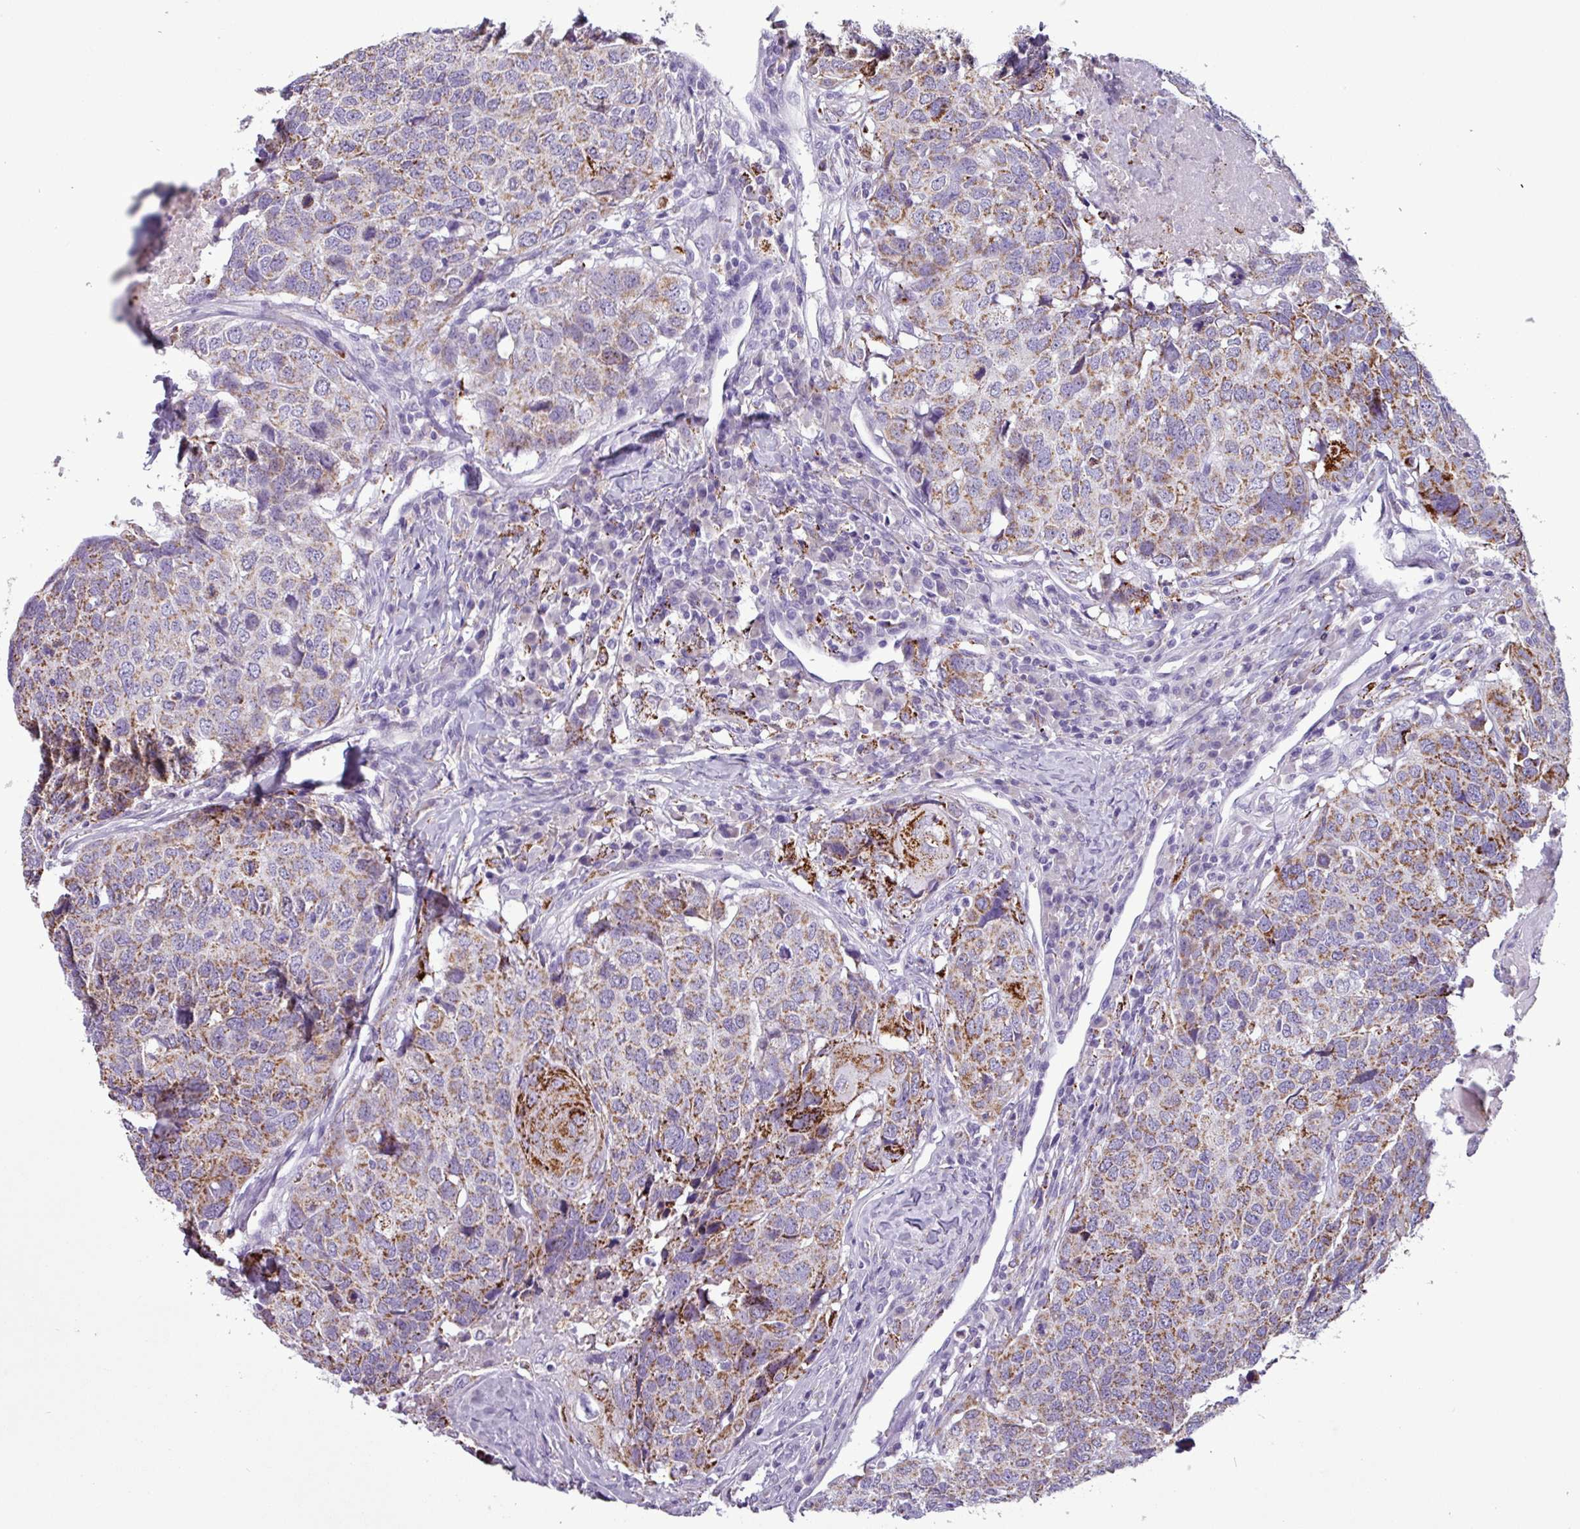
{"staining": {"intensity": "moderate", "quantity": ">75%", "location": "cytoplasmic/membranous"}, "tissue": "head and neck cancer", "cell_type": "Tumor cells", "image_type": "cancer", "snomed": [{"axis": "morphology", "description": "Squamous cell carcinoma, NOS"}, {"axis": "topography", "description": "Head-Neck"}], "caption": "The micrograph displays a brown stain indicating the presence of a protein in the cytoplasmic/membranous of tumor cells in head and neck squamous cell carcinoma. The staining was performed using DAB to visualize the protein expression in brown, while the nuclei were stained in blue with hematoxylin (Magnification: 20x).", "gene": "ZNF667", "patient": {"sex": "male", "age": 66}}